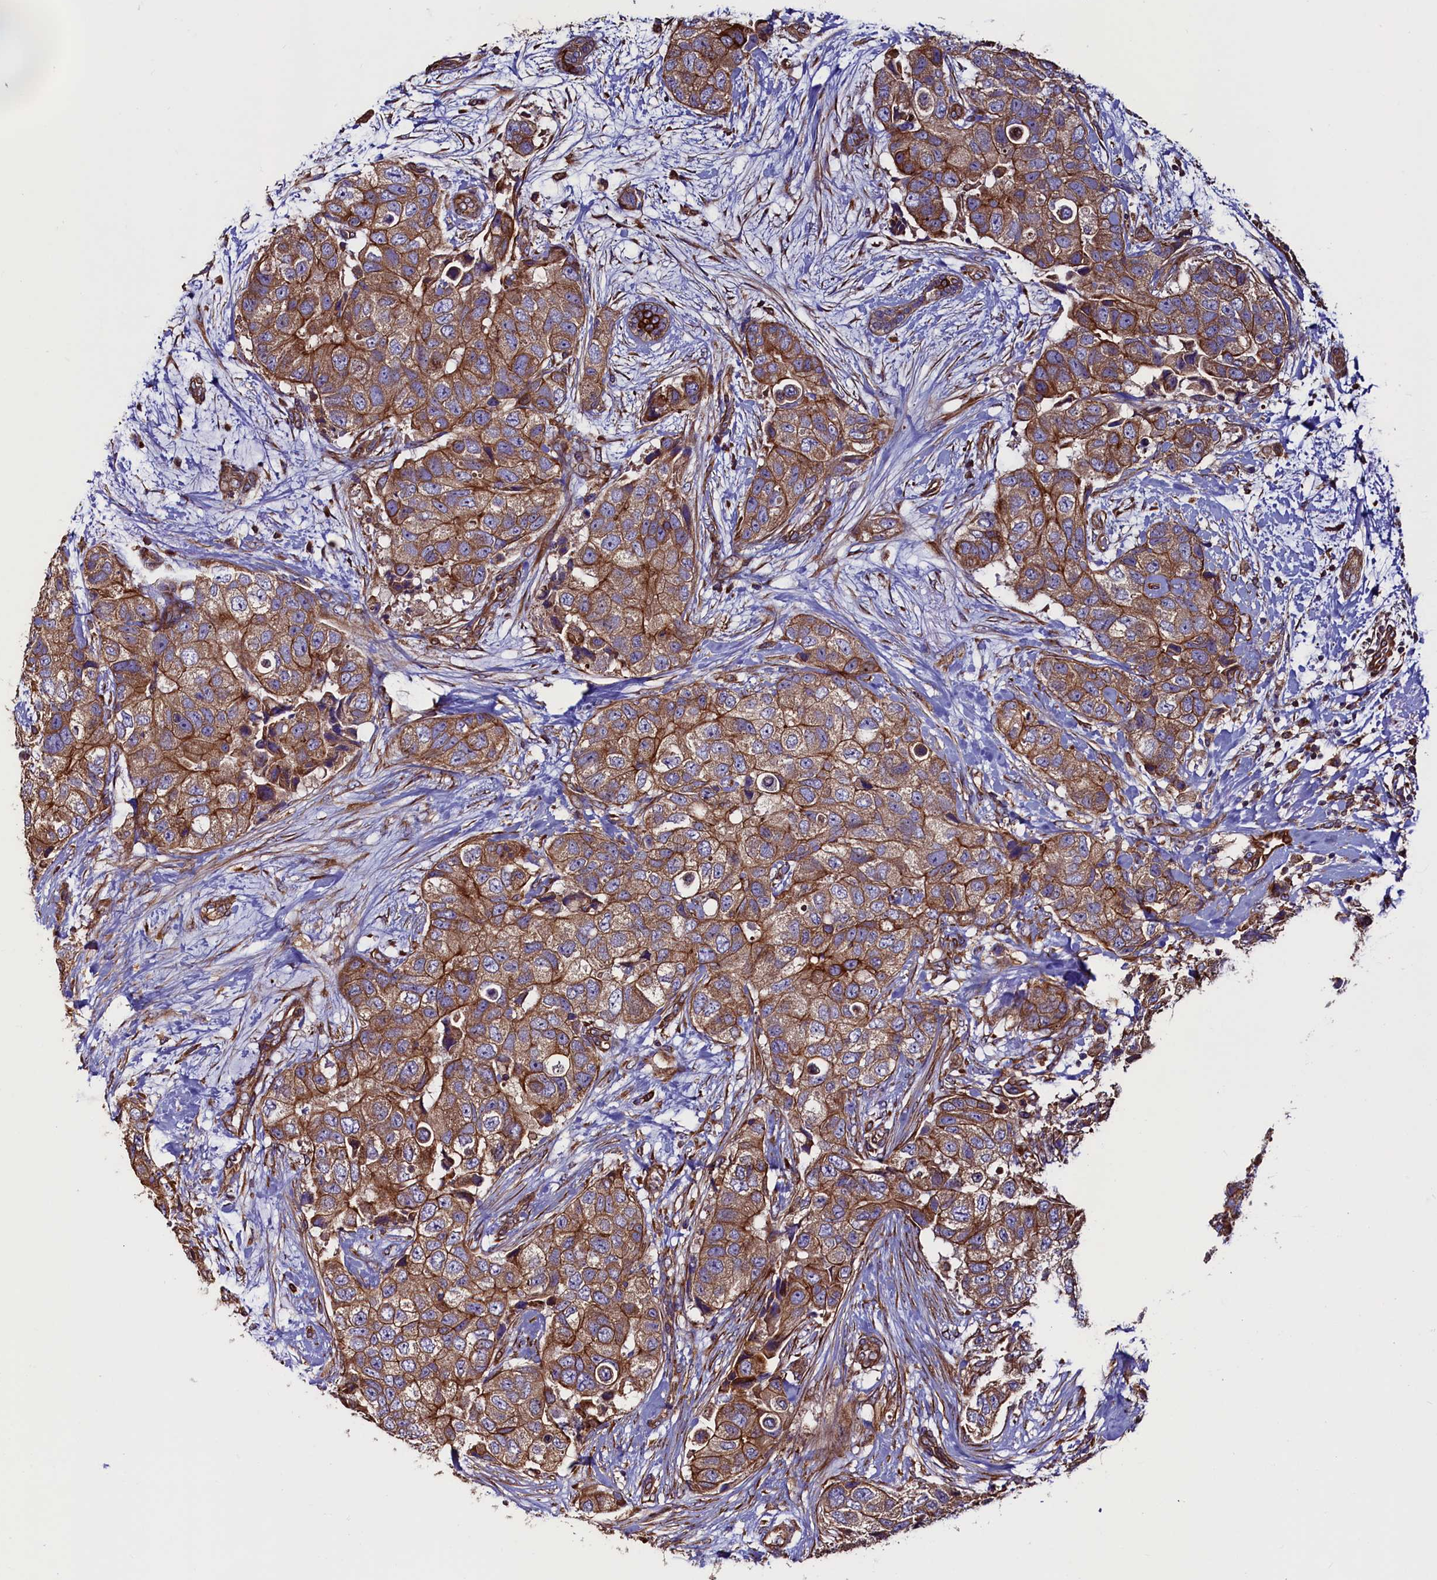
{"staining": {"intensity": "moderate", "quantity": ">75%", "location": "cytoplasmic/membranous"}, "tissue": "breast cancer", "cell_type": "Tumor cells", "image_type": "cancer", "snomed": [{"axis": "morphology", "description": "Duct carcinoma"}, {"axis": "topography", "description": "Breast"}], "caption": "There is medium levels of moderate cytoplasmic/membranous staining in tumor cells of infiltrating ductal carcinoma (breast), as demonstrated by immunohistochemical staining (brown color).", "gene": "ATXN2L", "patient": {"sex": "female", "age": 62}}